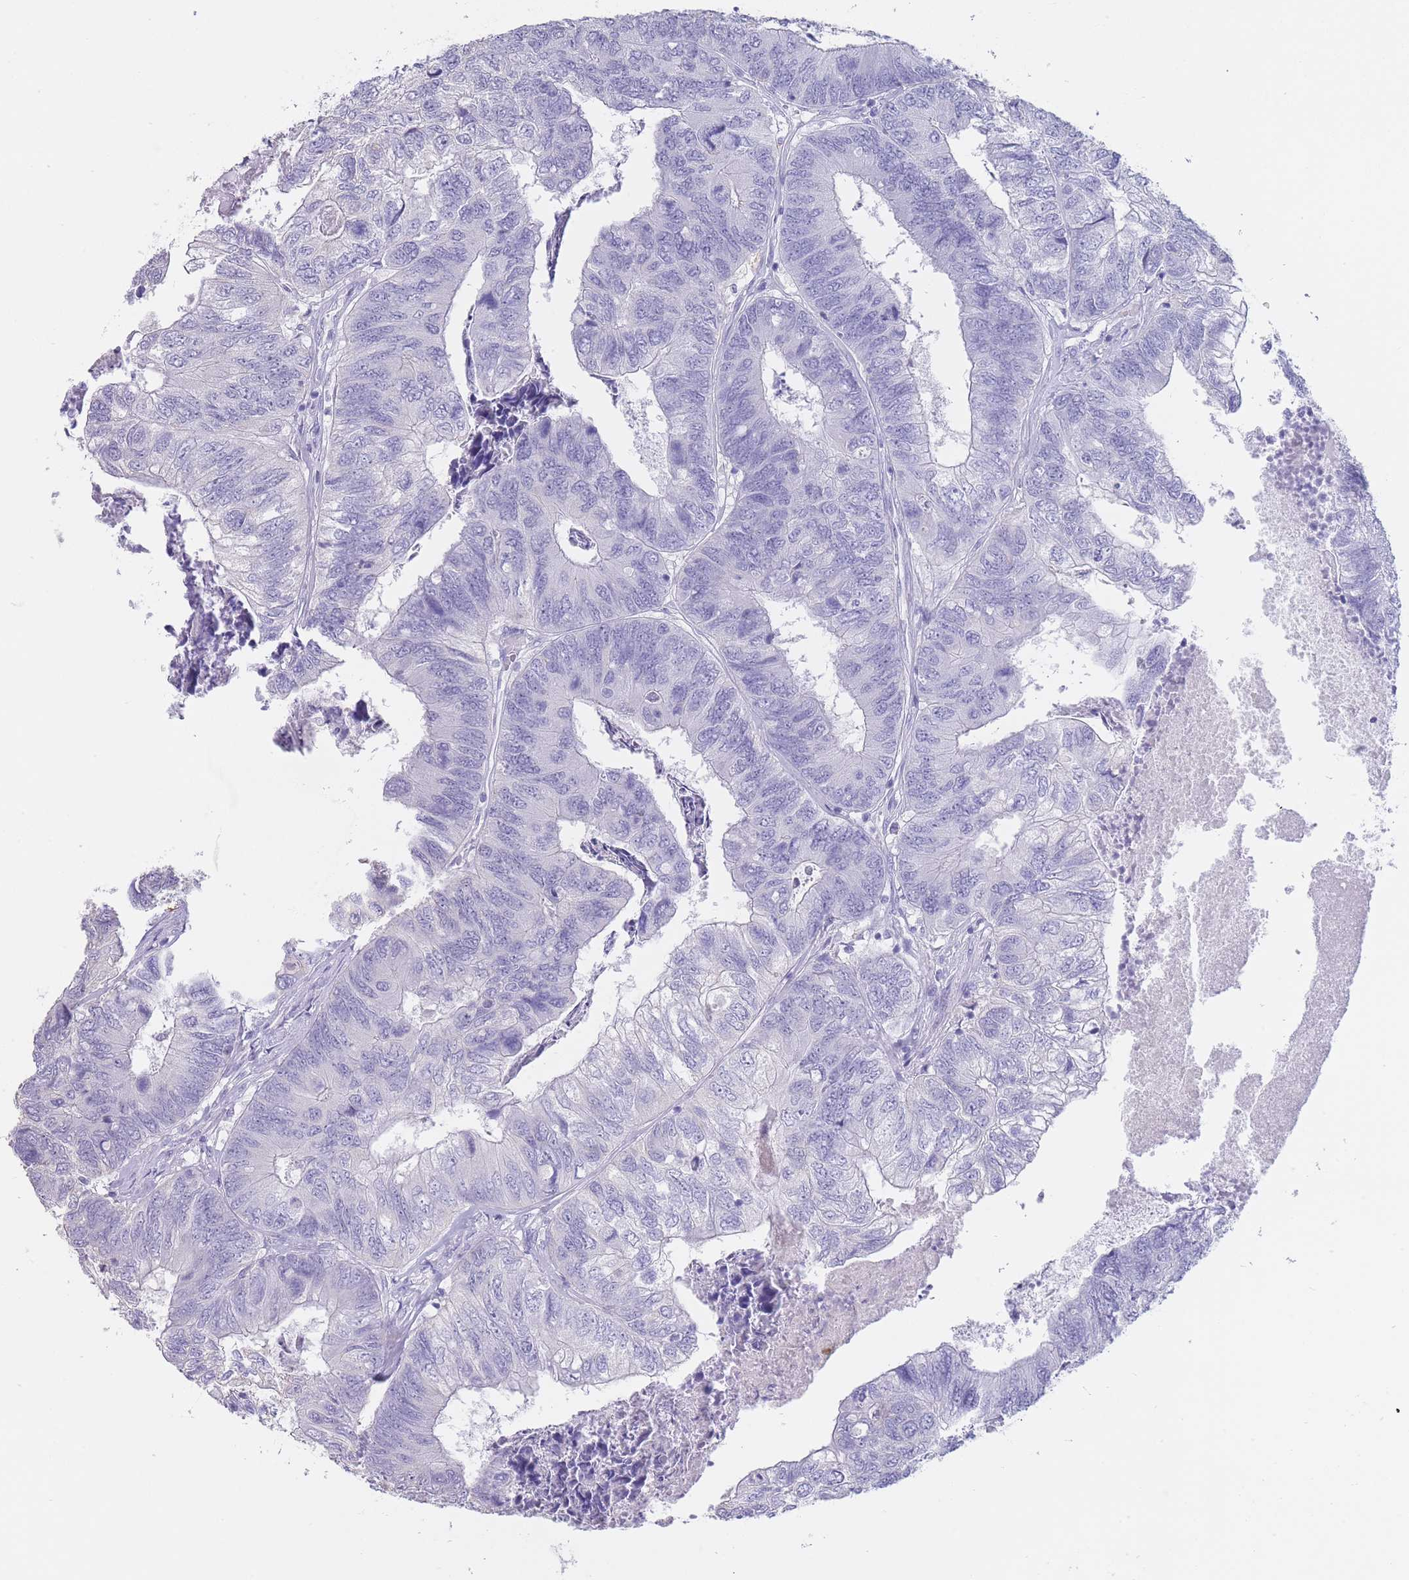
{"staining": {"intensity": "negative", "quantity": "none", "location": "none"}, "tissue": "colorectal cancer", "cell_type": "Tumor cells", "image_type": "cancer", "snomed": [{"axis": "morphology", "description": "Adenocarcinoma, NOS"}, {"axis": "topography", "description": "Colon"}], "caption": "Immunohistochemistry (IHC) of human adenocarcinoma (colorectal) demonstrates no positivity in tumor cells.", "gene": "CD37", "patient": {"sex": "female", "age": 67}}